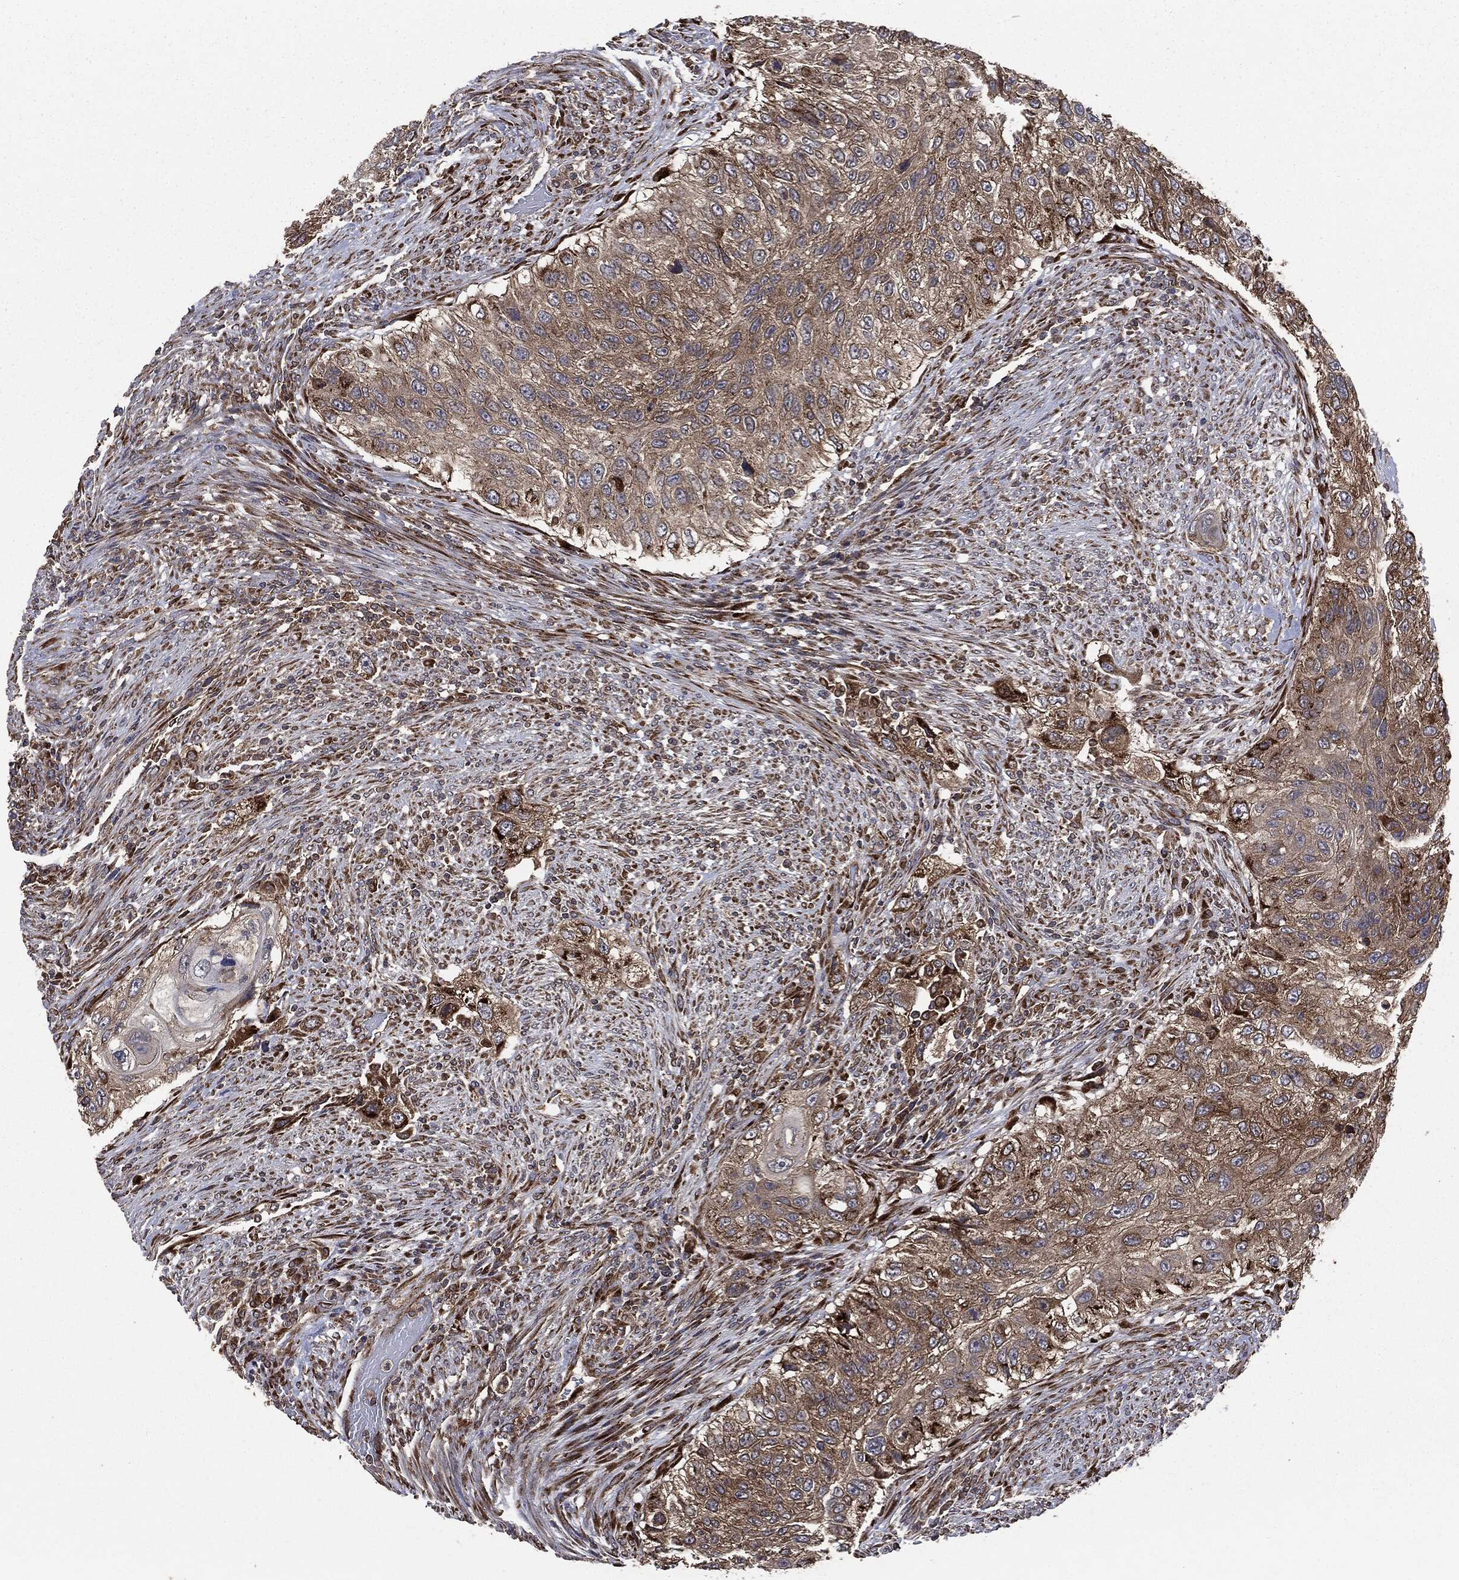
{"staining": {"intensity": "moderate", "quantity": ">75%", "location": "cytoplasmic/membranous"}, "tissue": "urothelial cancer", "cell_type": "Tumor cells", "image_type": "cancer", "snomed": [{"axis": "morphology", "description": "Urothelial carcinoma, High grade"}, {"axis": "topography", "description": "Urinary bladder"}], "caption": "Immunohistochemistry (IHC) of human urothelial cancer reveals medium levels of moderate cytoplasmic/membranous staining in approximately >75% of tumor cells.", "gene": "PLOD3", "patient": {"sex": "female", "age": 60}}